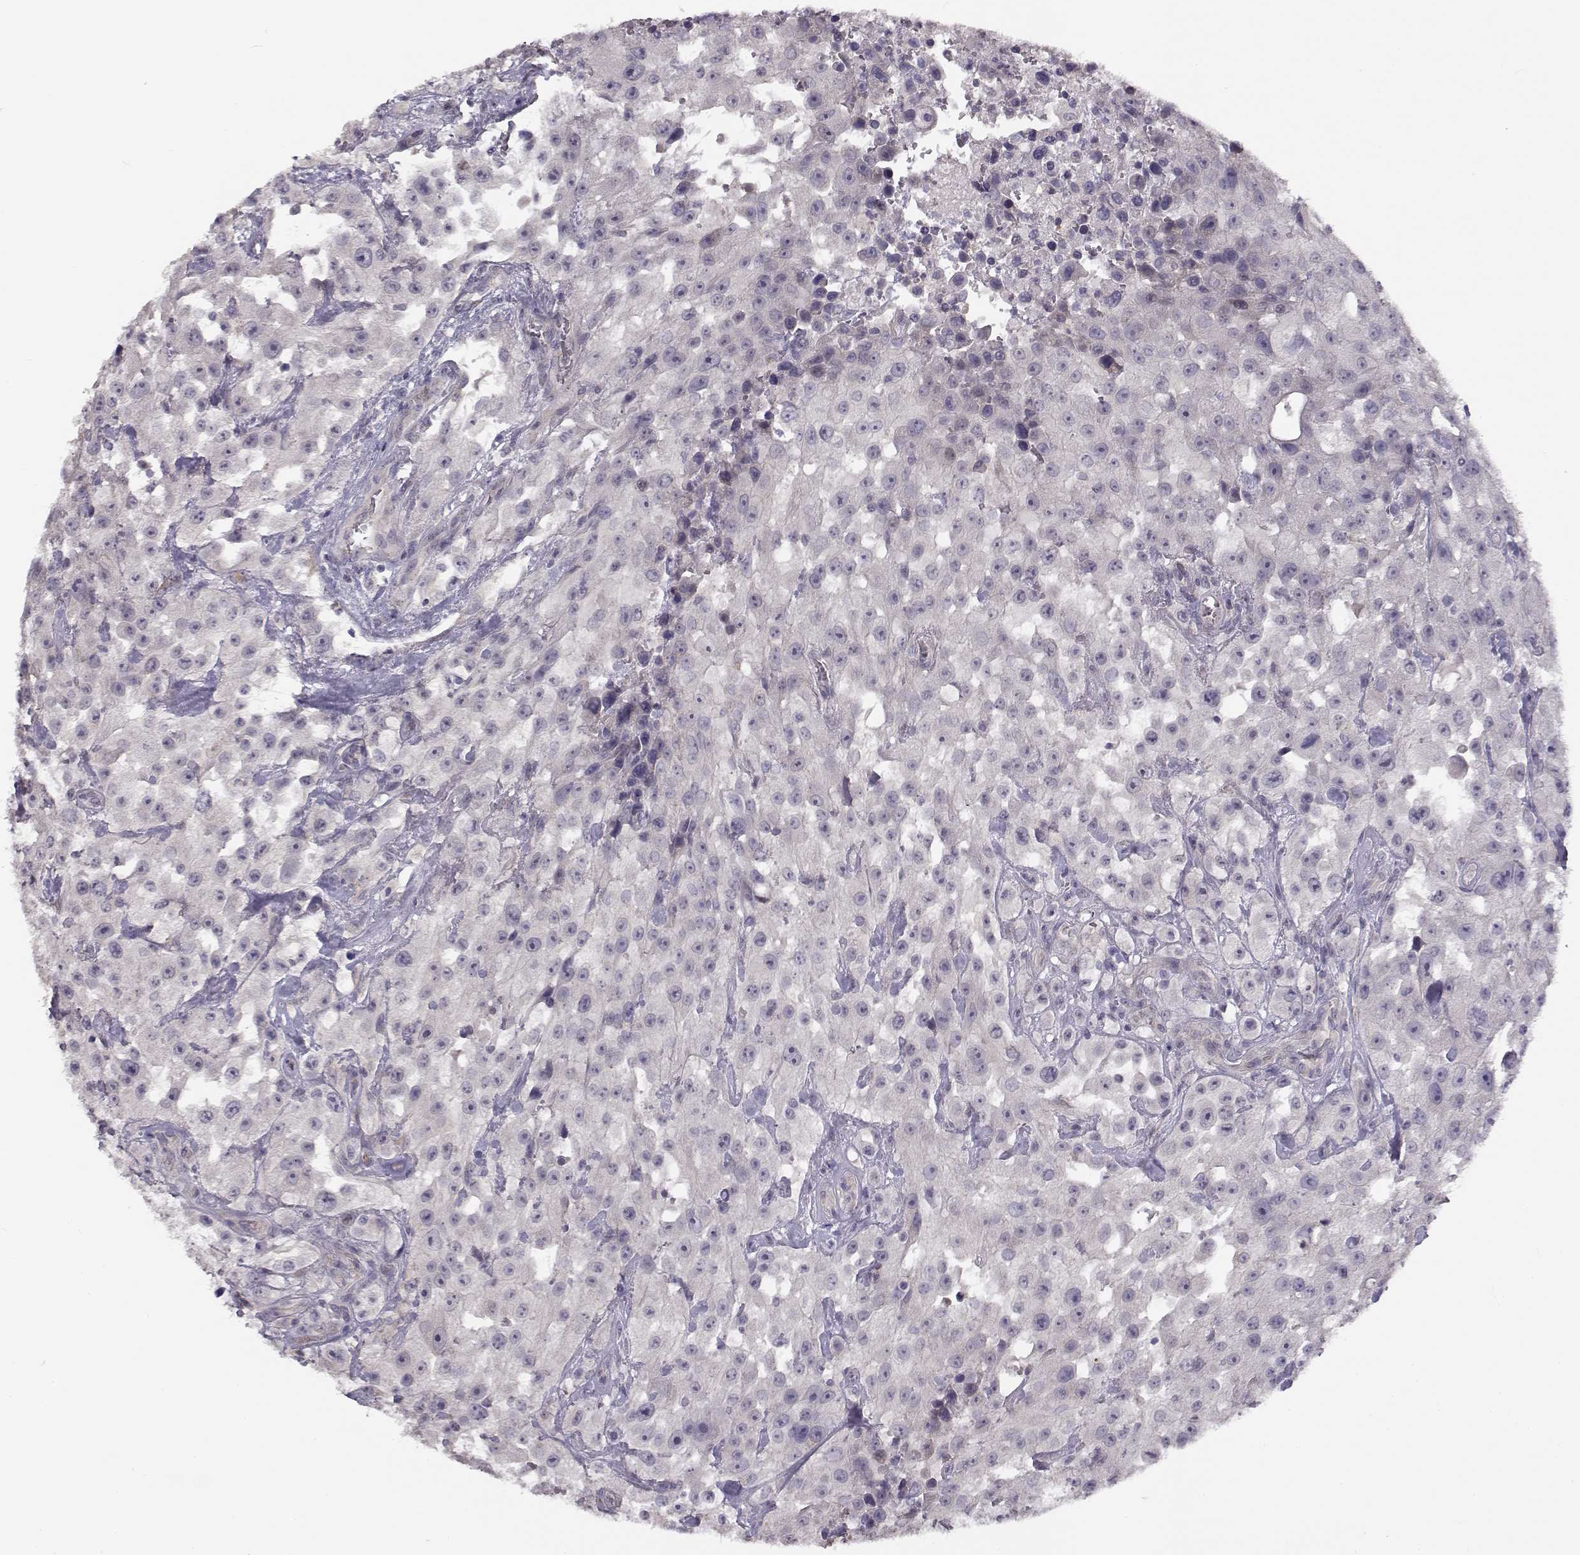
{"staining": {"intensity": "negative", "quantity": "none", "location": "none"}, "tissue": "urothelial cancer", "cell_type": "Tumor cells", "image_type": "cancer", "snomed": [{"axis": "morphology", "description": "Urothelial carcinoma, High grade"}, {"axis": "topography", "description": "Urinary bladder"}], "caption": "The image reveals no staining of tumor cells in urothelial cancer. The staining is performed using DAB (3,3'-diaminobenzidine) brown chromogen with nuclei counter-stained in using hematoxylin.", "gene": "TMEM145", "patient": {"sex": "male", "age": 79}}